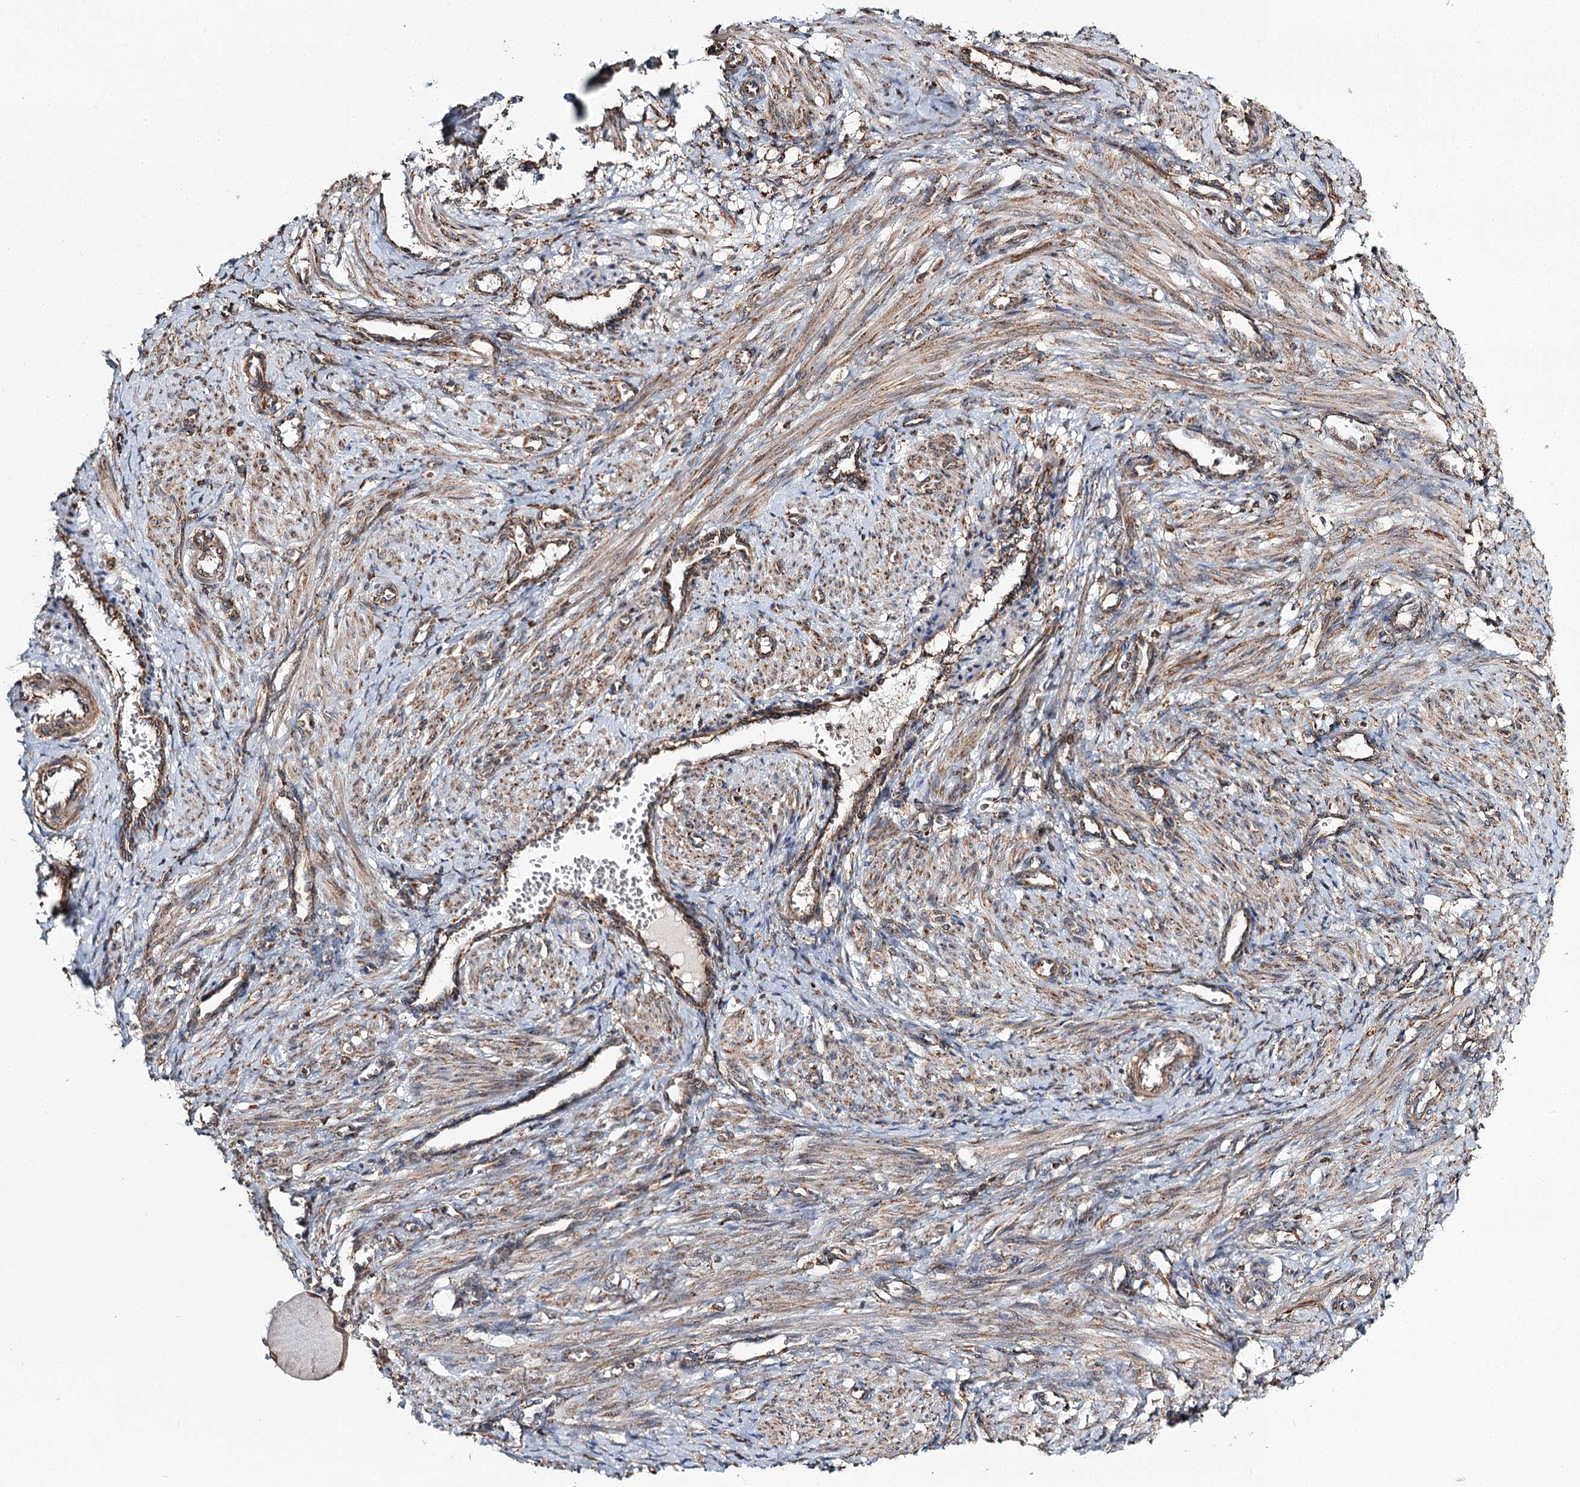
{"staining": {"intensity": "moderate", "quantity": ">75%", "location": "cytoplasmic/membranous"}, "tissue": "smooth muscle", "cell_type": "Smooth muscle cells", "image_type": "normal", "snomed": [{"axis": "morphology", "description": "Normal tissue, NOS"}, {"axis": "topography", "description": "Endometrium"}], "caption": "Smooth muscle cells show moderate cytoplasmic/membranous staining in about >75% of cells in normal smooth muscle. (IHC, brightfield microscopy, high magnification).", "gene": "TAS1R1", "patient": {"sex": "female", "age": 33}}